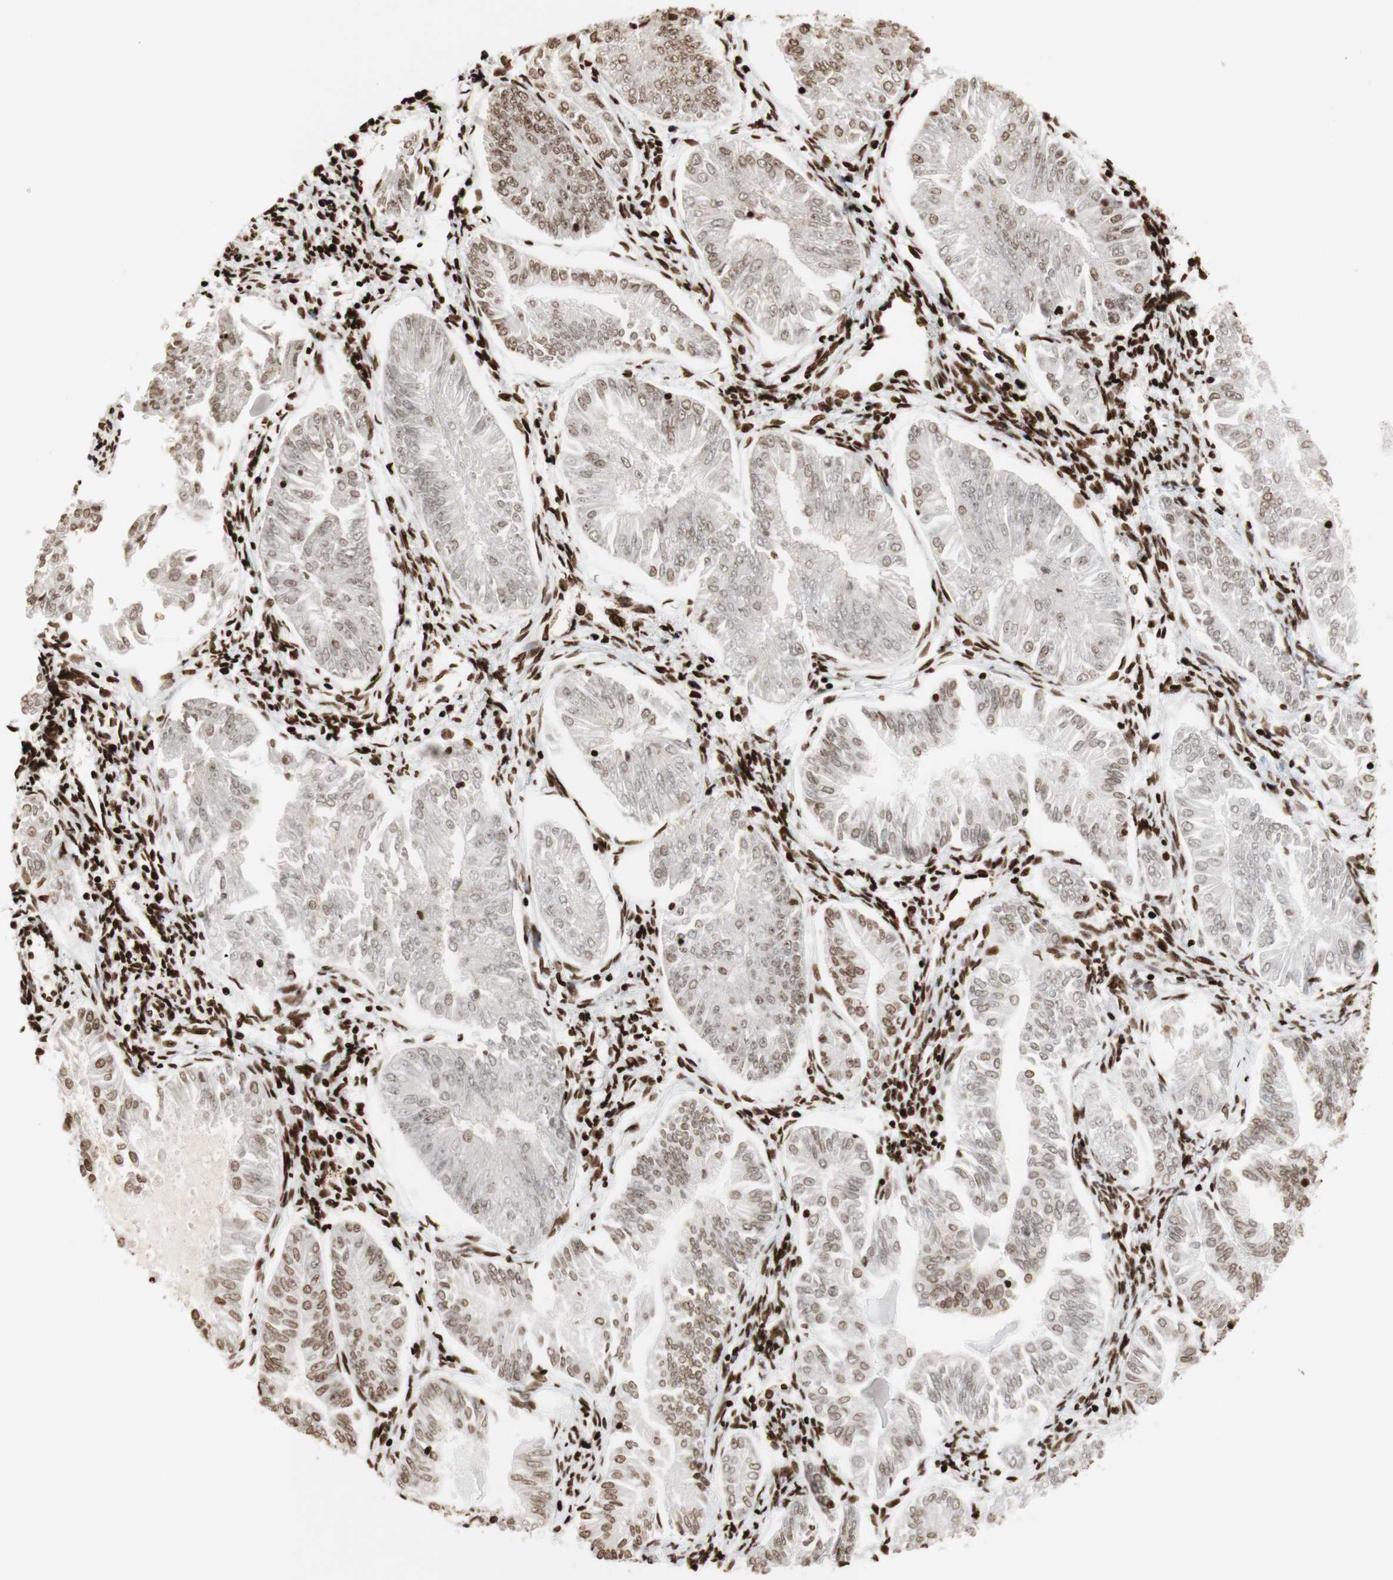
{"staining": {"intensity": "moderate", "quantity": "25%-75%", "location": "nuclear"}, "tissue": "endometrial cancer", "cell_type": "Tumor cells", "image_type": "cancer", "snomed": [{"axis": "morphology", "description": "Adenocarcinoma, NOS"}, {"axis": "topography", "description": "Endometrium"}], "caption": "This photomicrograph demonstrates endometrial cancer (adenocarcinoma) stained with immunohistochemistry (IHC) to label a protein in brown. The nuclear of tumor cells show moderate positivity for the protein. Nuclei are counter-stained blue.", "gene": "NCAPD2", "patient": {"sex": "female", "age": 53}}